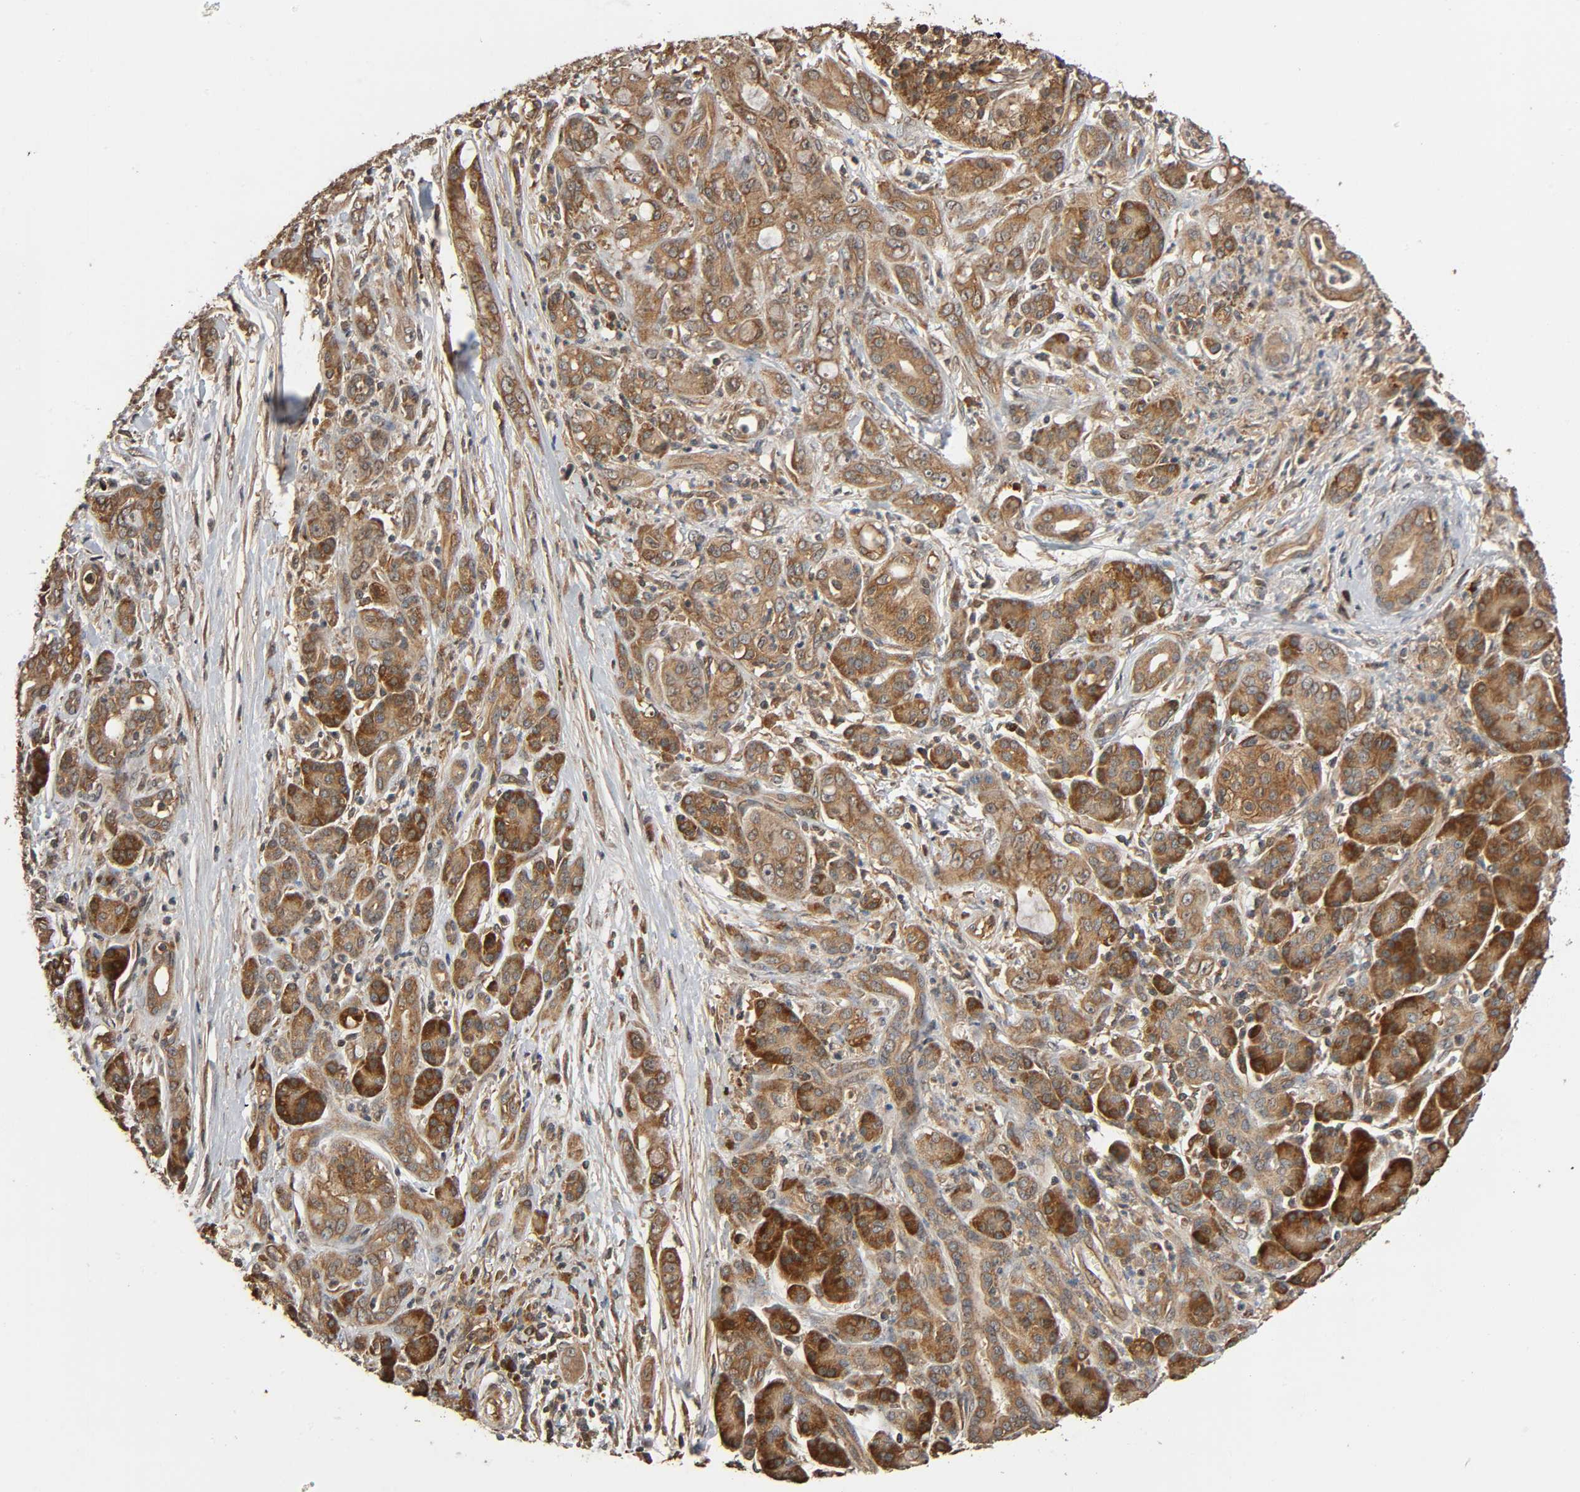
{"staining": {"intensity": "strong", "quantity": ">75%", "location": "cytoplasmic/membranous"}, "tissue": "pancreatic cancer", "cell_type": "Tumor cells", "image_type": "cancer", "snomed": [{"axis": "morphology", "description": "Adenocarcinoma, NOS"}, {"axis": "topography", "description": "Pancreas"}], "caption": "Immunohistochemical staining of adenocarcinoma (pancreatic) displays high levels of strong cytoplasmic/membranous expression in about >75% of tumor cells.", "gene": "MAP3K8", "patient": {"sex": "male", "age": 59}}